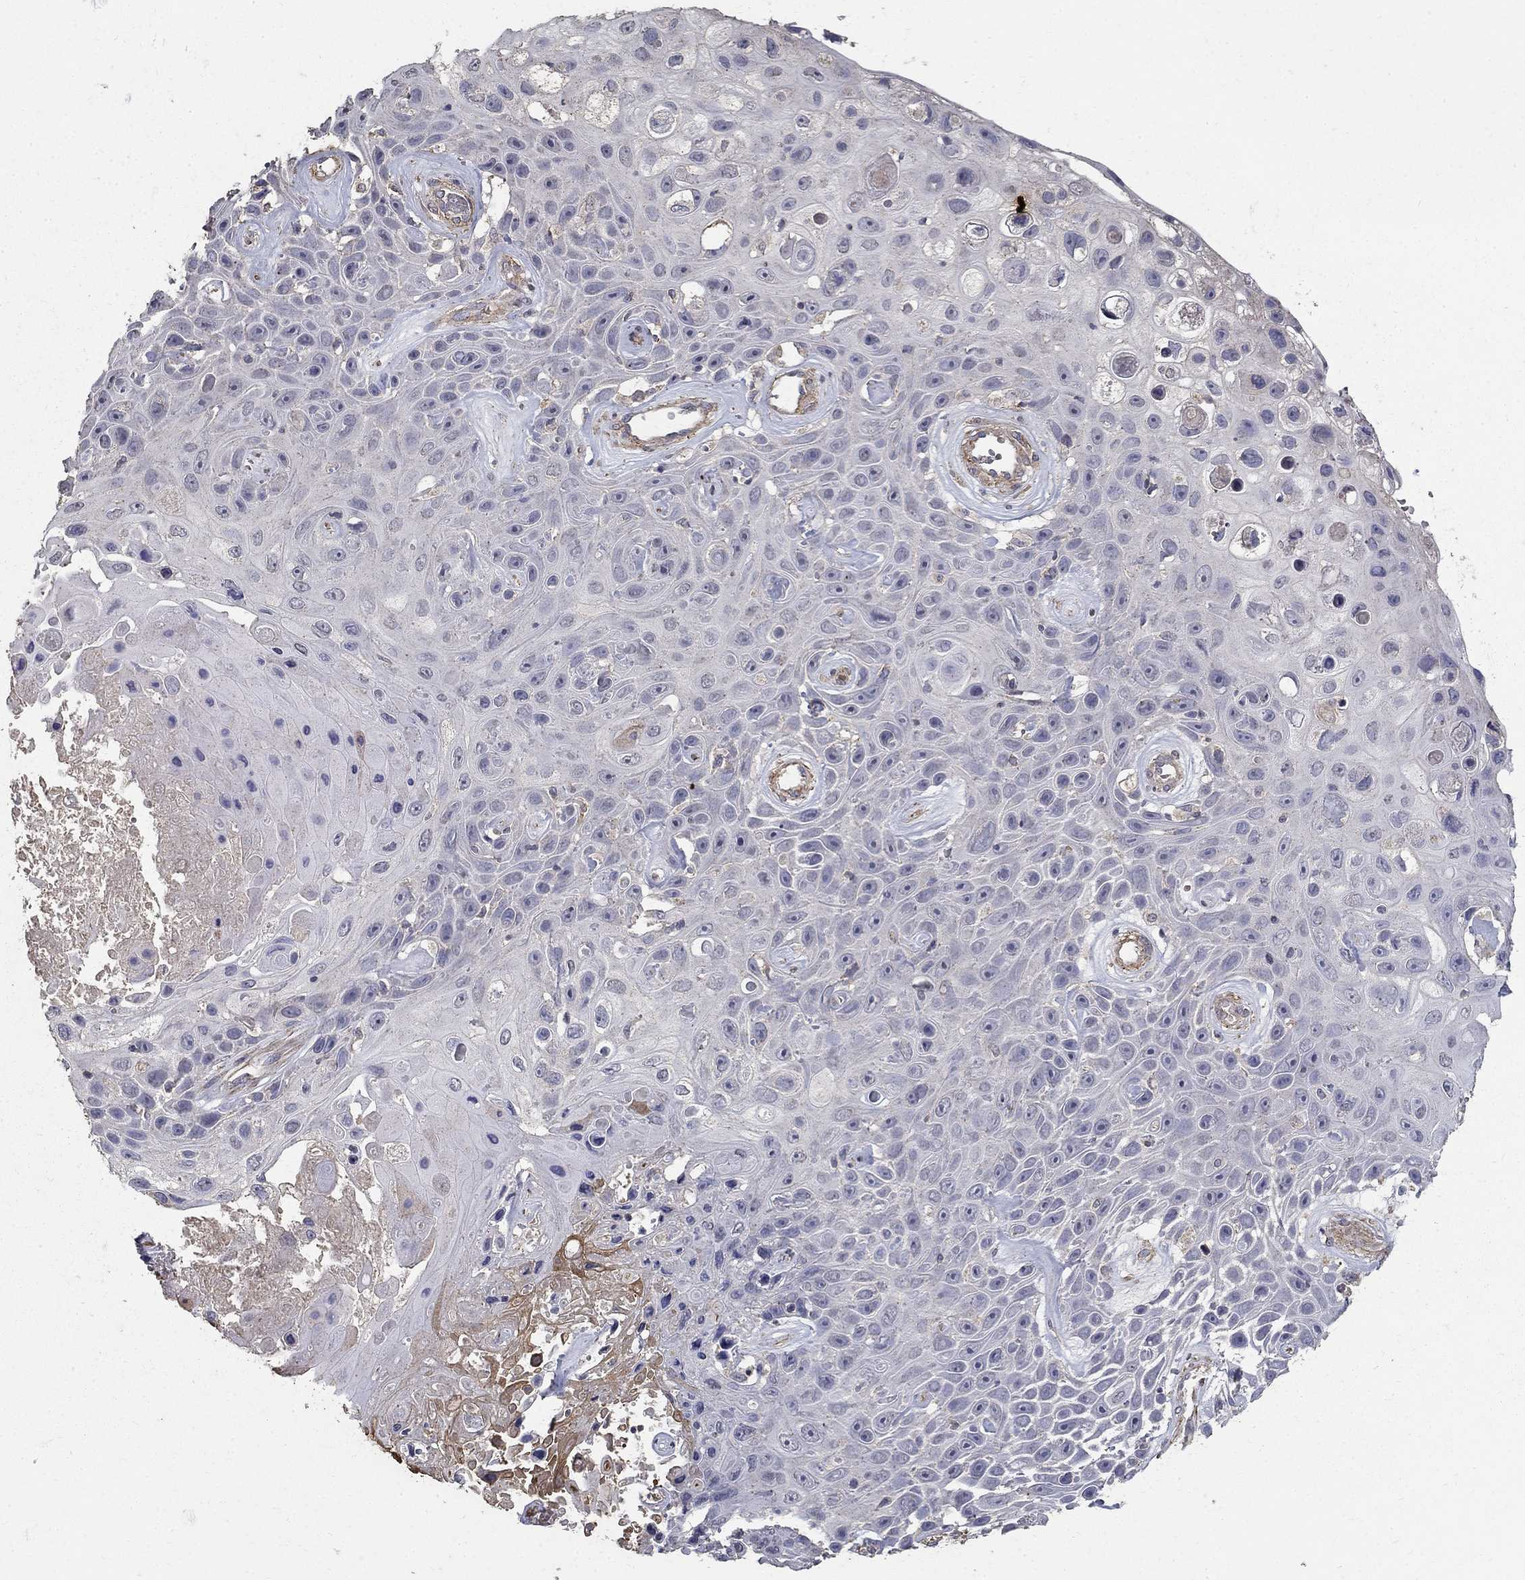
{"staining": {"intensity": "negative", "quantity": "none", "location": "none"}, "tissue": "skin cancer", "cell_type": "Tumor cells", "image_type": "cancer", "snomed": [{"axis": "morphology", "description": "Squamous cell carcinoma, NOS"}, {"axis": "topography", "description": "Skin"}], "caption": "This micrograph is of skin cancer (squamous cell carcinoma) stained with immunohistochemistry (IHC) to label a protein in brown with the nuclei are counter-stained blue. There is no positivity in tumor cells.", "gene": "MPP2", "patient": {"sex": "male", "age": 82}}